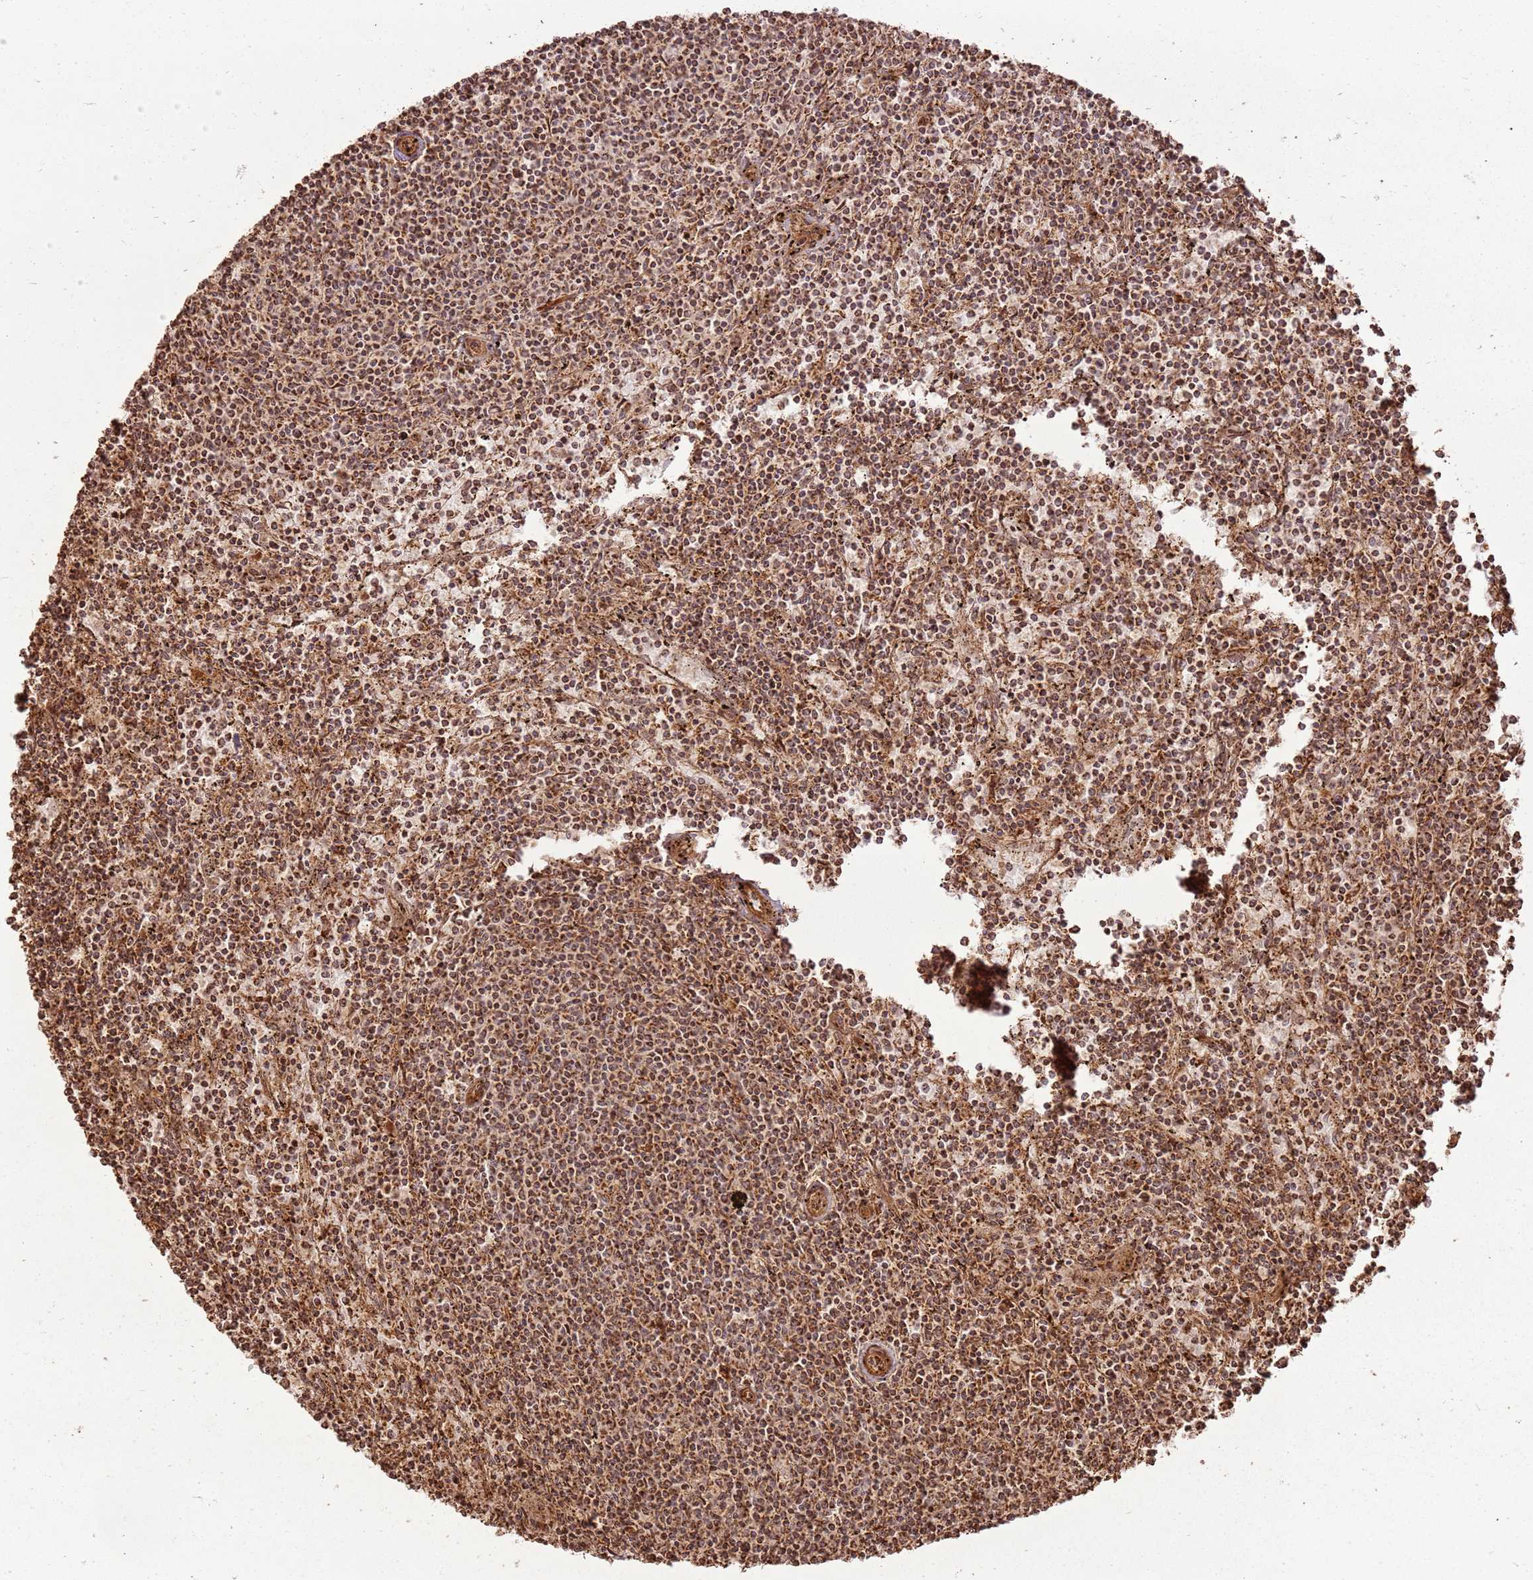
{"staining": {"intensity": "moderate", "quantity": ">75%", "location": "cytoplasmic/membranous"}, "tissue": "lymphoma", "cell_type": "Tumor cells", "image_type": "cancer", "snomed": [{"axis": "morphology", "description": "Malignant lymphoma, non-Hodgkin's type, Low grade"}, {"axis": "topography", "description": "Spleen"}], "caption": "About >75% of tumor cells in lymphoma reveal moderate cytoplasmic/membranous protein positivity as visualized by brown immunohistochemical staining.", "gene": "MRPS6", "patient": {"sex": "female", "age": 50}}